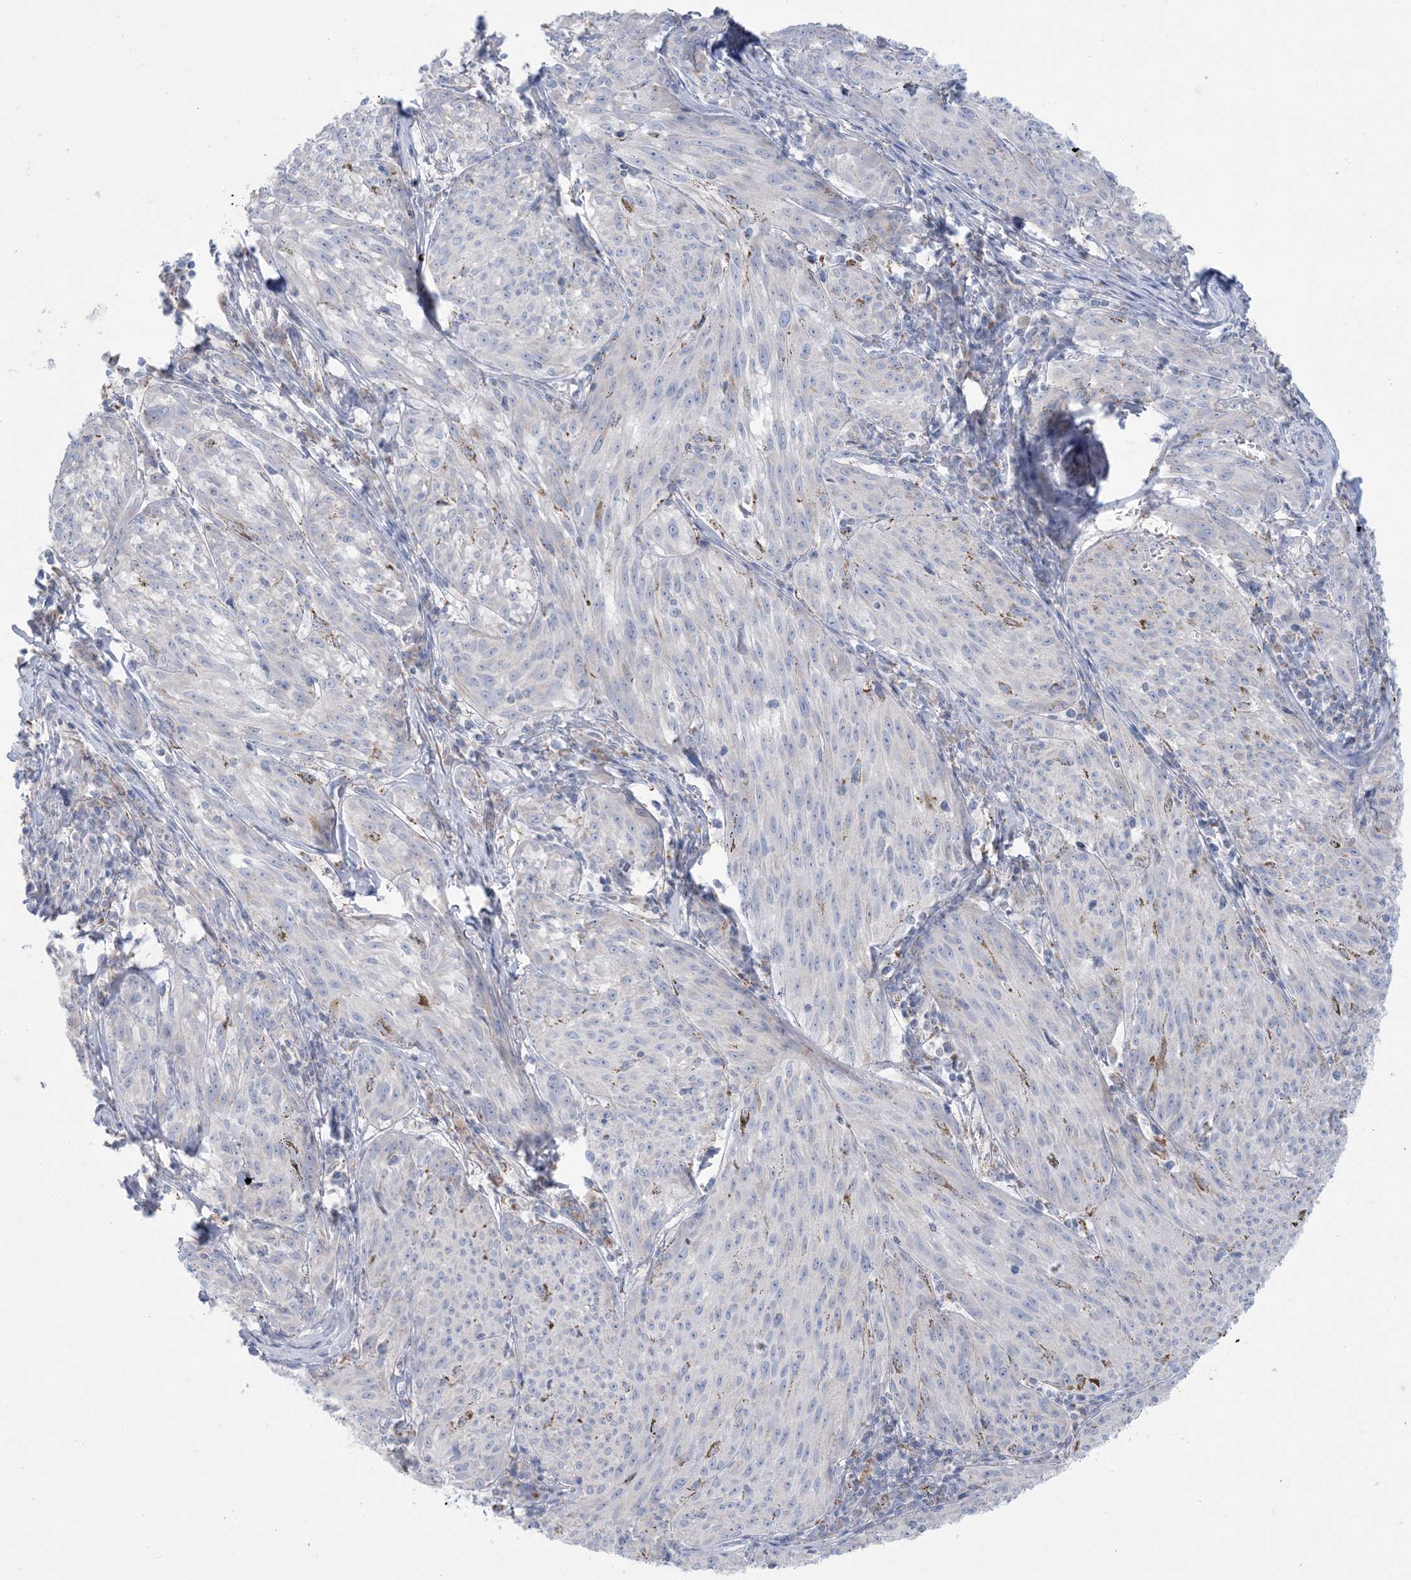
{"staining": {"intensity": "negative", "quantity": "none", "location": "none"}, "tissue": "melanoma", "cell_type": "Tumor cells", "image_type": "cancer", "snomed": [{"axis": "morphology", "description": "Malignant melanoma, NOS"}, {"axis": "topography", "description": "Skin"}], "caption": "Tumor cells show no significant protein expression in melanoma.", "gene": "KCTD6", "patient": {"sex": "female", "age": 72}}